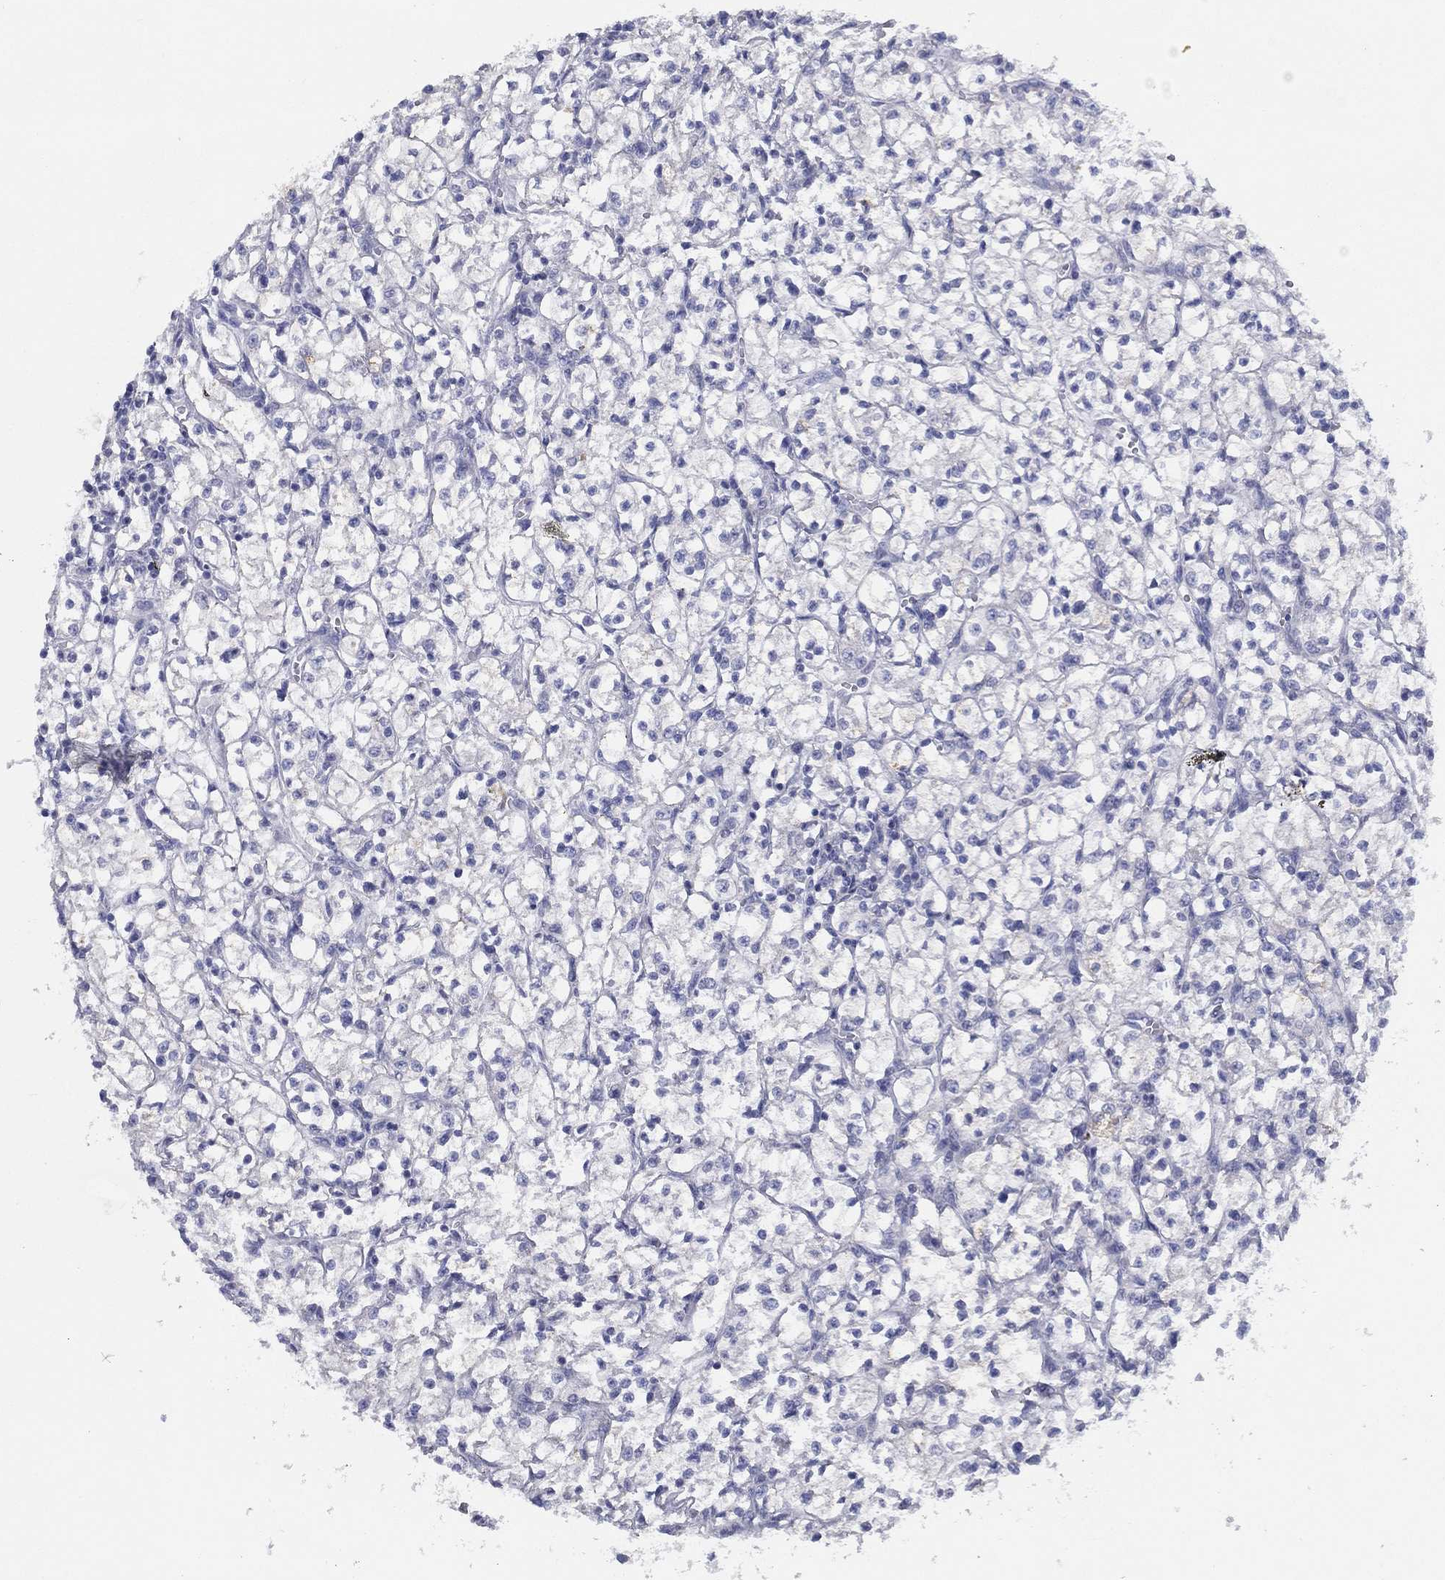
{"staining": {"intensity": "negative", "quantity": "none", "location": "none"}, "tissue": "renal cancer", "cell_type": "Tumor cells", "image_type": "cancer", "snomed": [{"axis": "morphology", "description": "Adenocarcinoma, NOS"}, {"axis": "topography", "description": "Kidney"}], "caption": "A micrograph of human renal cancer is negative for staining in tumor cells. The staining was performed using DAB (3,3'-diaminobenzidine) to visualize the protein expression in brown, while the nuclei were stained in blue with hematoxylin (Magnification: 20x).", "gene": "SLC13A4", "patient": {"sex": "female", "age": 64}}